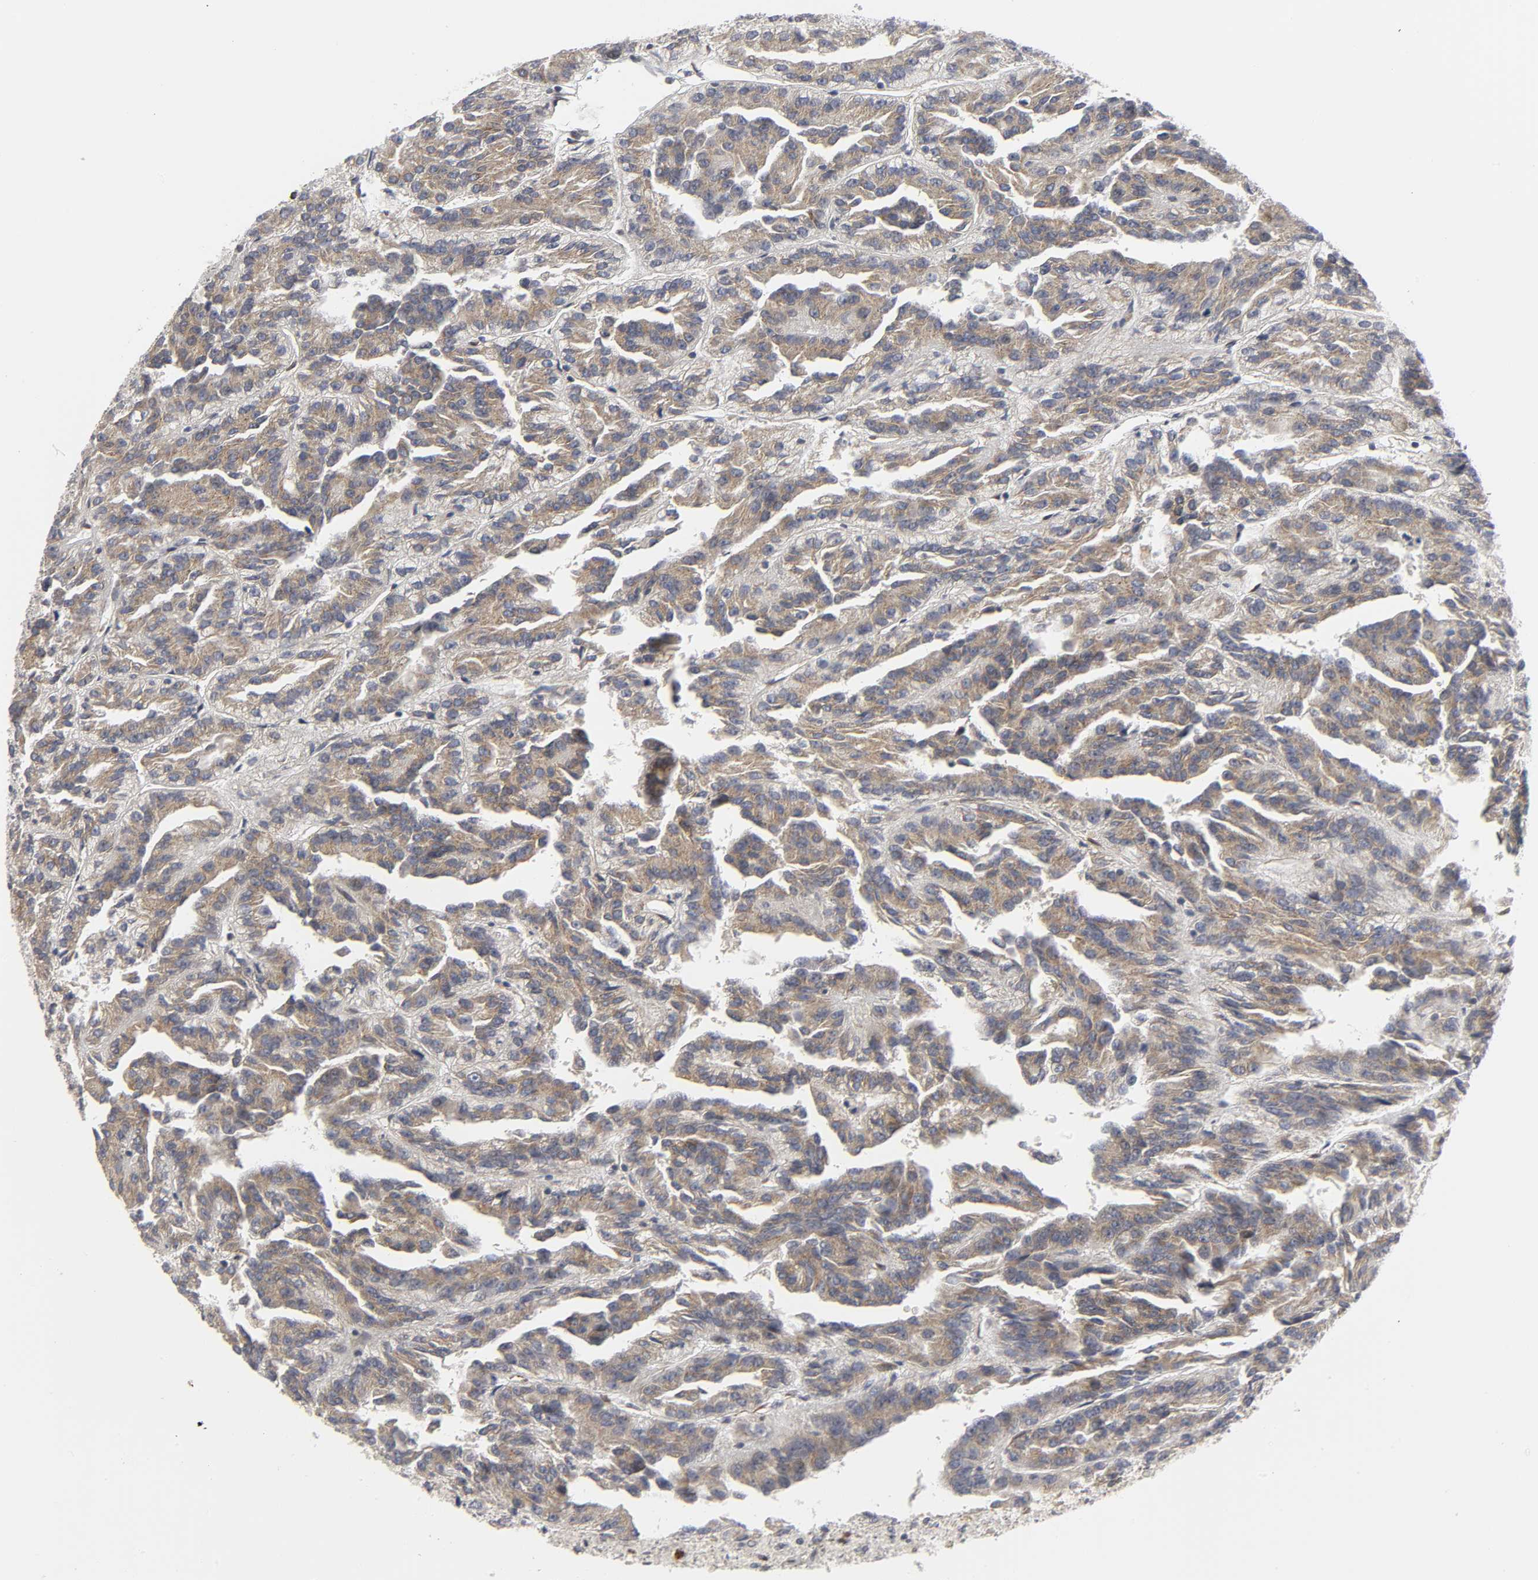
{"staining": {"intensity": "moderate", "quantity": ">75%", "location": "cytoplasmic/membranous"}, "tissue": "renal cancer", "cell_type": "Tumor cells", "image_type": "cancer", "snomed": [{"axis": "morphology", "description": "Adenocarcinoma, NOS"}, {"axis": "topography", "description": "Kidney"}], "caption": "Immunohistochemistry (IHC) (DAB (3,3'-diaminobenzidine)) staining of human renal cancer (adenocarcinoma) reveals moderate cytoplasmic/membranous protein staining in about >75% of tumor cells.", "gene": "ASB6", "patient": {"sex": "male", "age": 46}}